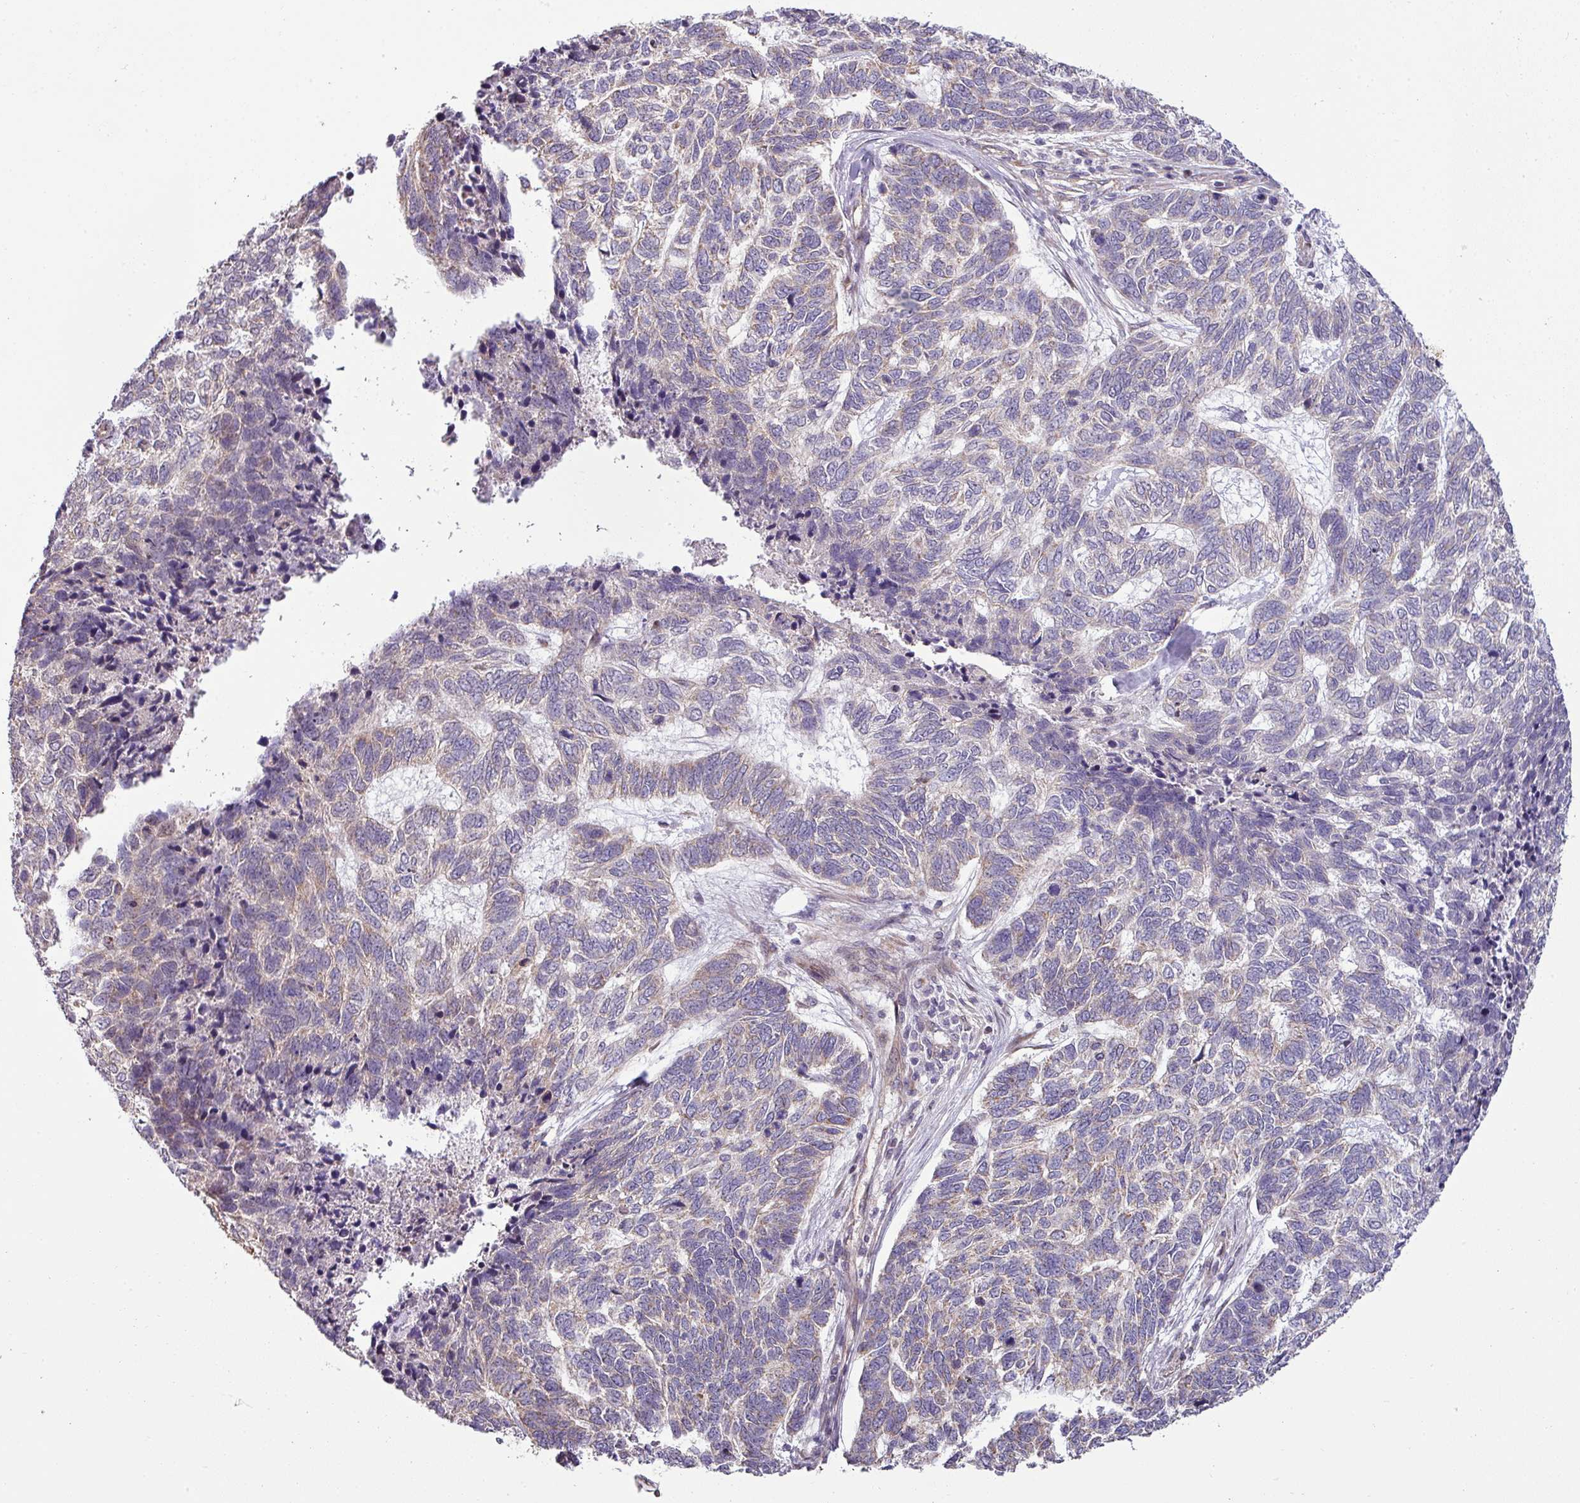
{"staining": {"intensity": "weak", "quantity": "25%-75%", "location": "cytoplasmic/membranous"}, "tissue": "skin cancer", "cell_type": "Tumor cells", "image_type": "cancer", "snomed": [{"axis": "morphology", "description": "Basal cell carcinoma"}, {"axis": "topography", "description": "Skin"}], "caption": "Skin basal cell carcinoma was stained to show a protein in brown. There is low levels of weak cytoplasmic/membranous positivity in approximately 25%-75% of tumor cells.", "gene": "TIMMDC1", "patient": {"sex": "female", "age": 65}}